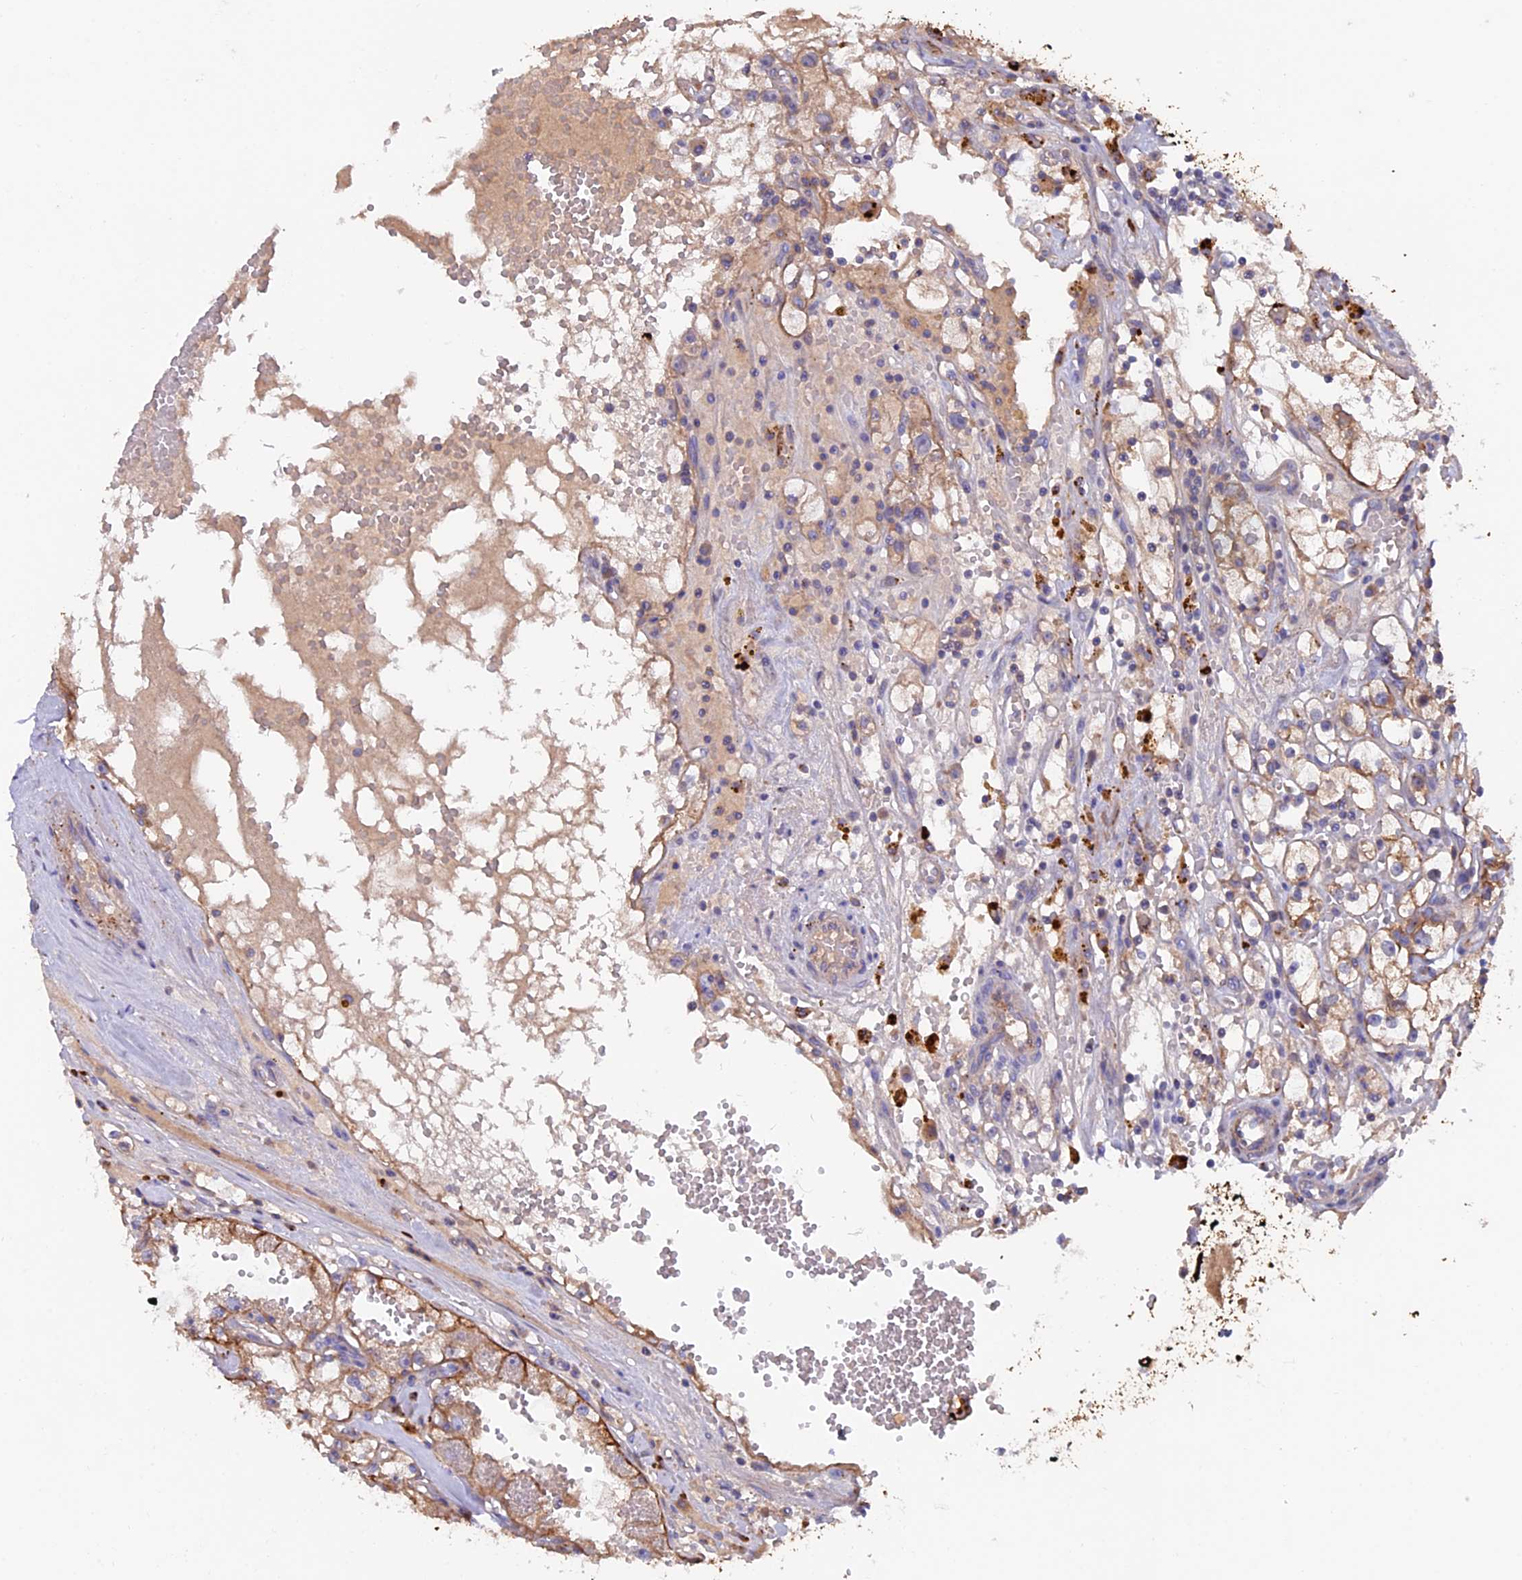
{"staining": {"intensity": "weak", "quantity": "25%-75%", "location": "cytoplasmic/membranous"}, "tissue": "renal cancer", "cell_type": "Tumor cells", "image_type": "cancer", "snomed": [{"axis": "morphology", "description": "Adenocarcinoma, NOS"}, {"axis": "topography", "description": "Kidney"}], "caption": "Human renal cancer stained for a protein (brown) displays weak cytoplasmic/membranous positive expression in approximately 25%-75% of tumor cells.", "gene": "PTPN9", "patient": {"sex": "male", "age": 56}}